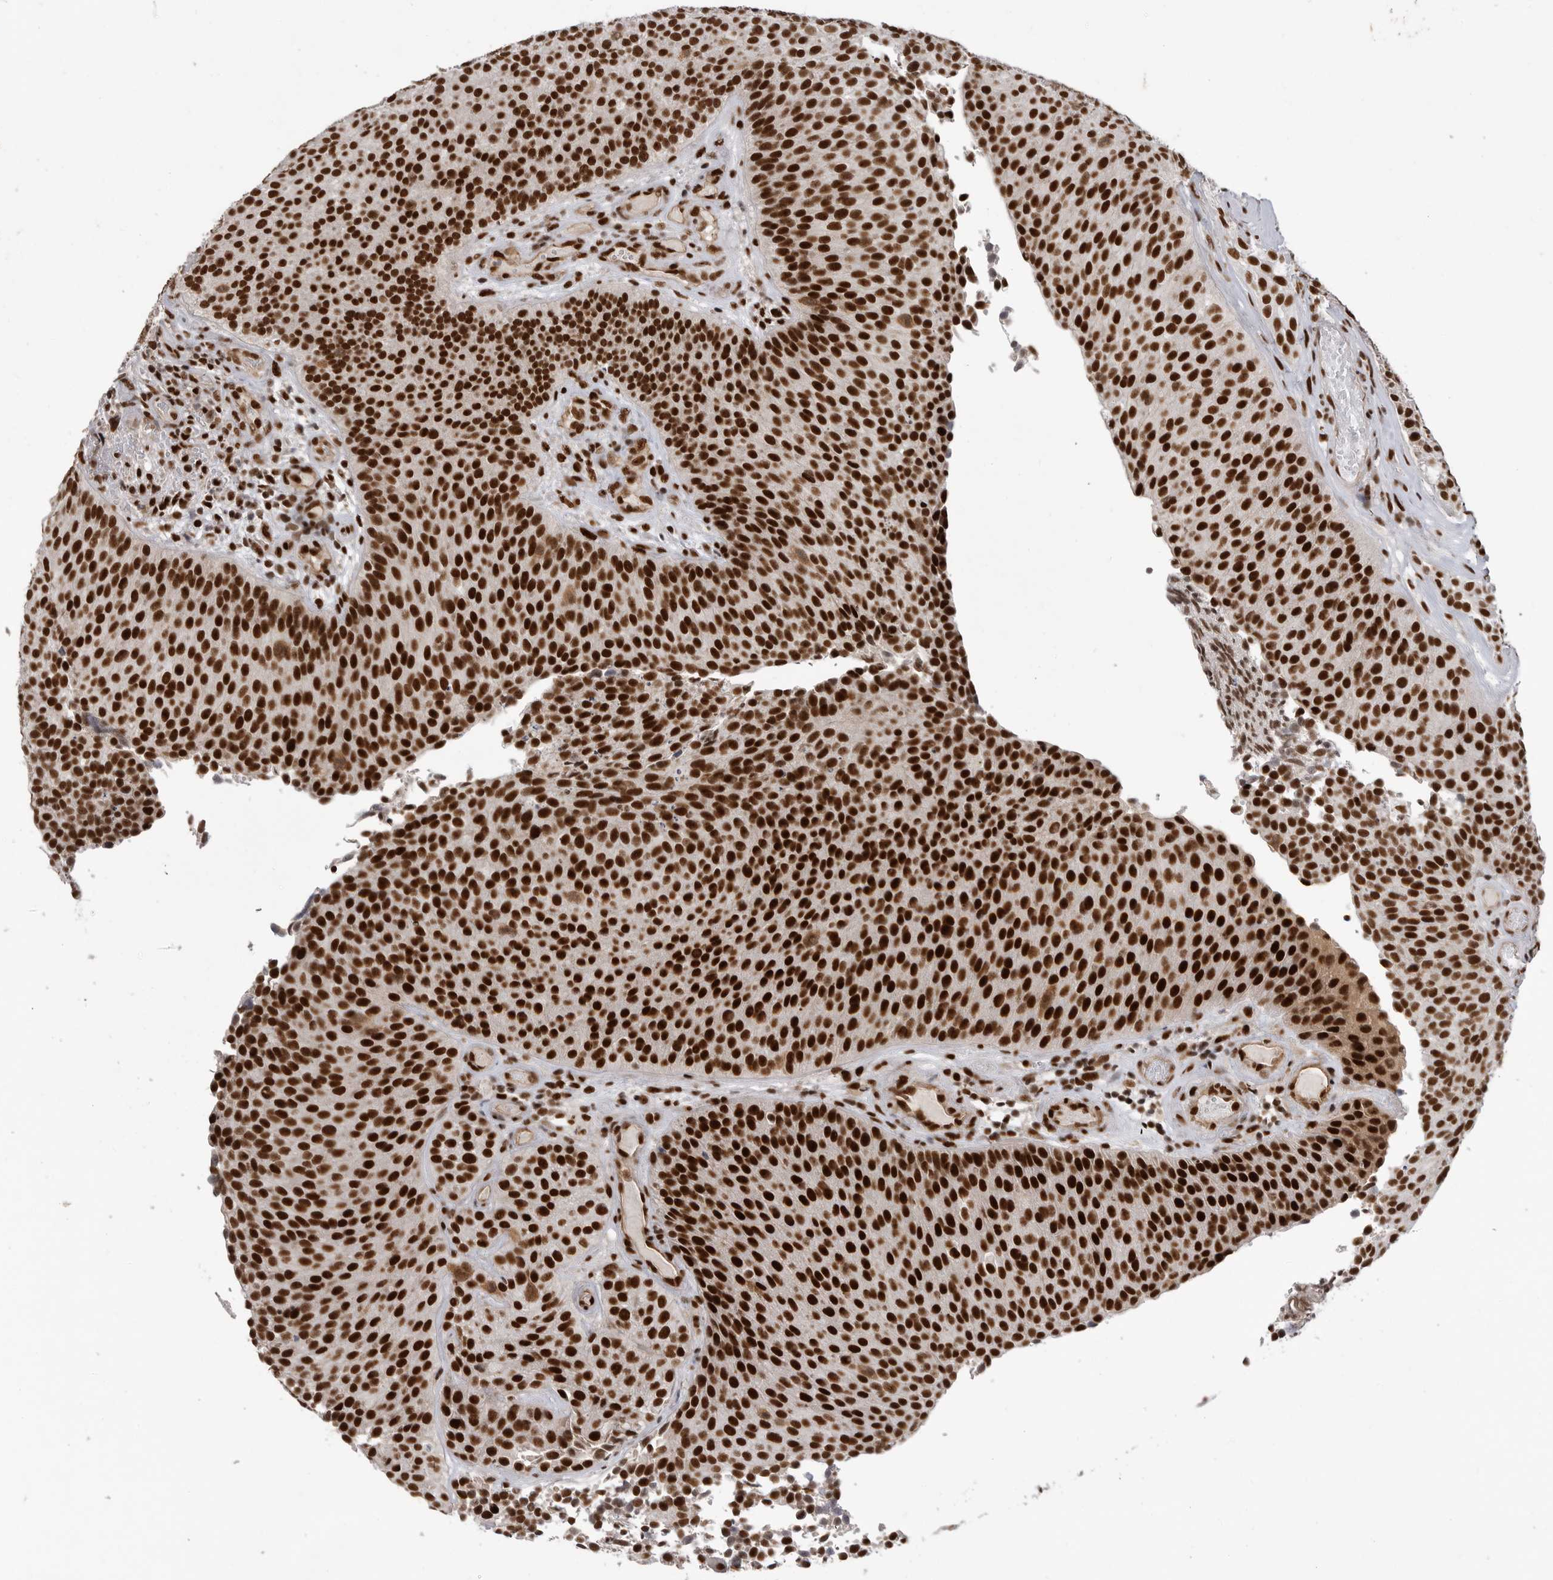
{"staining": {"intensity": "strong", "quantity": ">75%", "location": "nuclear"}, "tissue": "urothelial cancer", "cell_type": "Tumor cells", "image_type": "cancer", "snomed": [{"axis": "morphology", "description": "Urothelial carcinoma, Low grade"}, {"axis": "topography", "description": "Urinary bladder"}], "caption": "Tumor cells reveal high levels of strong nuclear expression in approximately >75% of cells in human low-grade urothelial carcinoma.", "gene": "PPP1R8", "patient": {"sex": "male", "age": 86}}